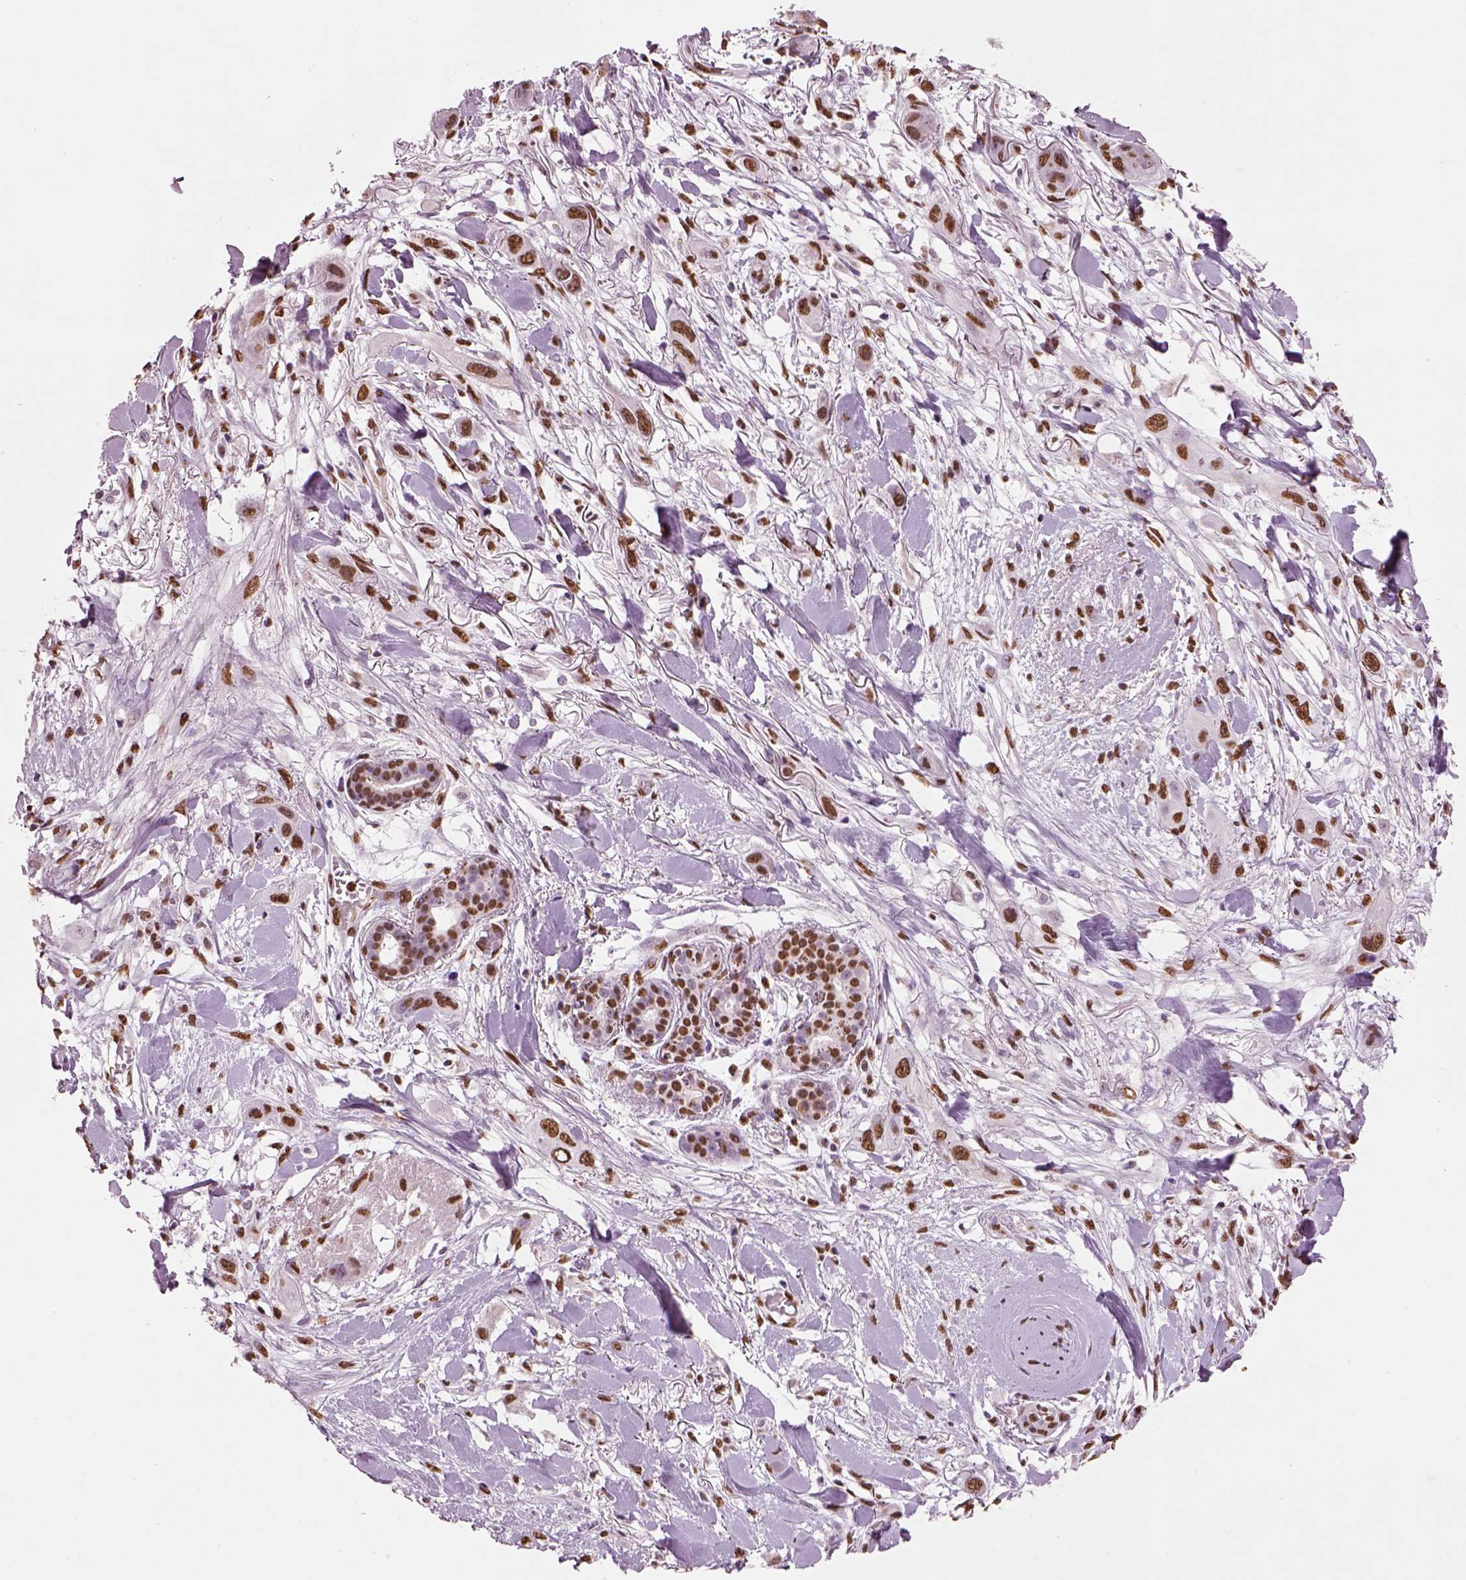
{"staining": {"intensity": "moderate", "quantity": ">75%", "location": "nuclear"}, "tissue": "skin cancer", "cell_type": "Tumor cells", "image_type": "cancer", "snomed": [{"axis": "morphology", "description": "Squamous cell carcinoma, NOS"}, {"axis": "topography", "description": "Skin"}], "caption": "DAB immunohistochemical staining of human skin squamous cell carcinoma displays moderate nuclear protein staining in about >75% of tumor cells.", "gene": "DDX3X", "patient": {"sex": "male", "age": 79}}